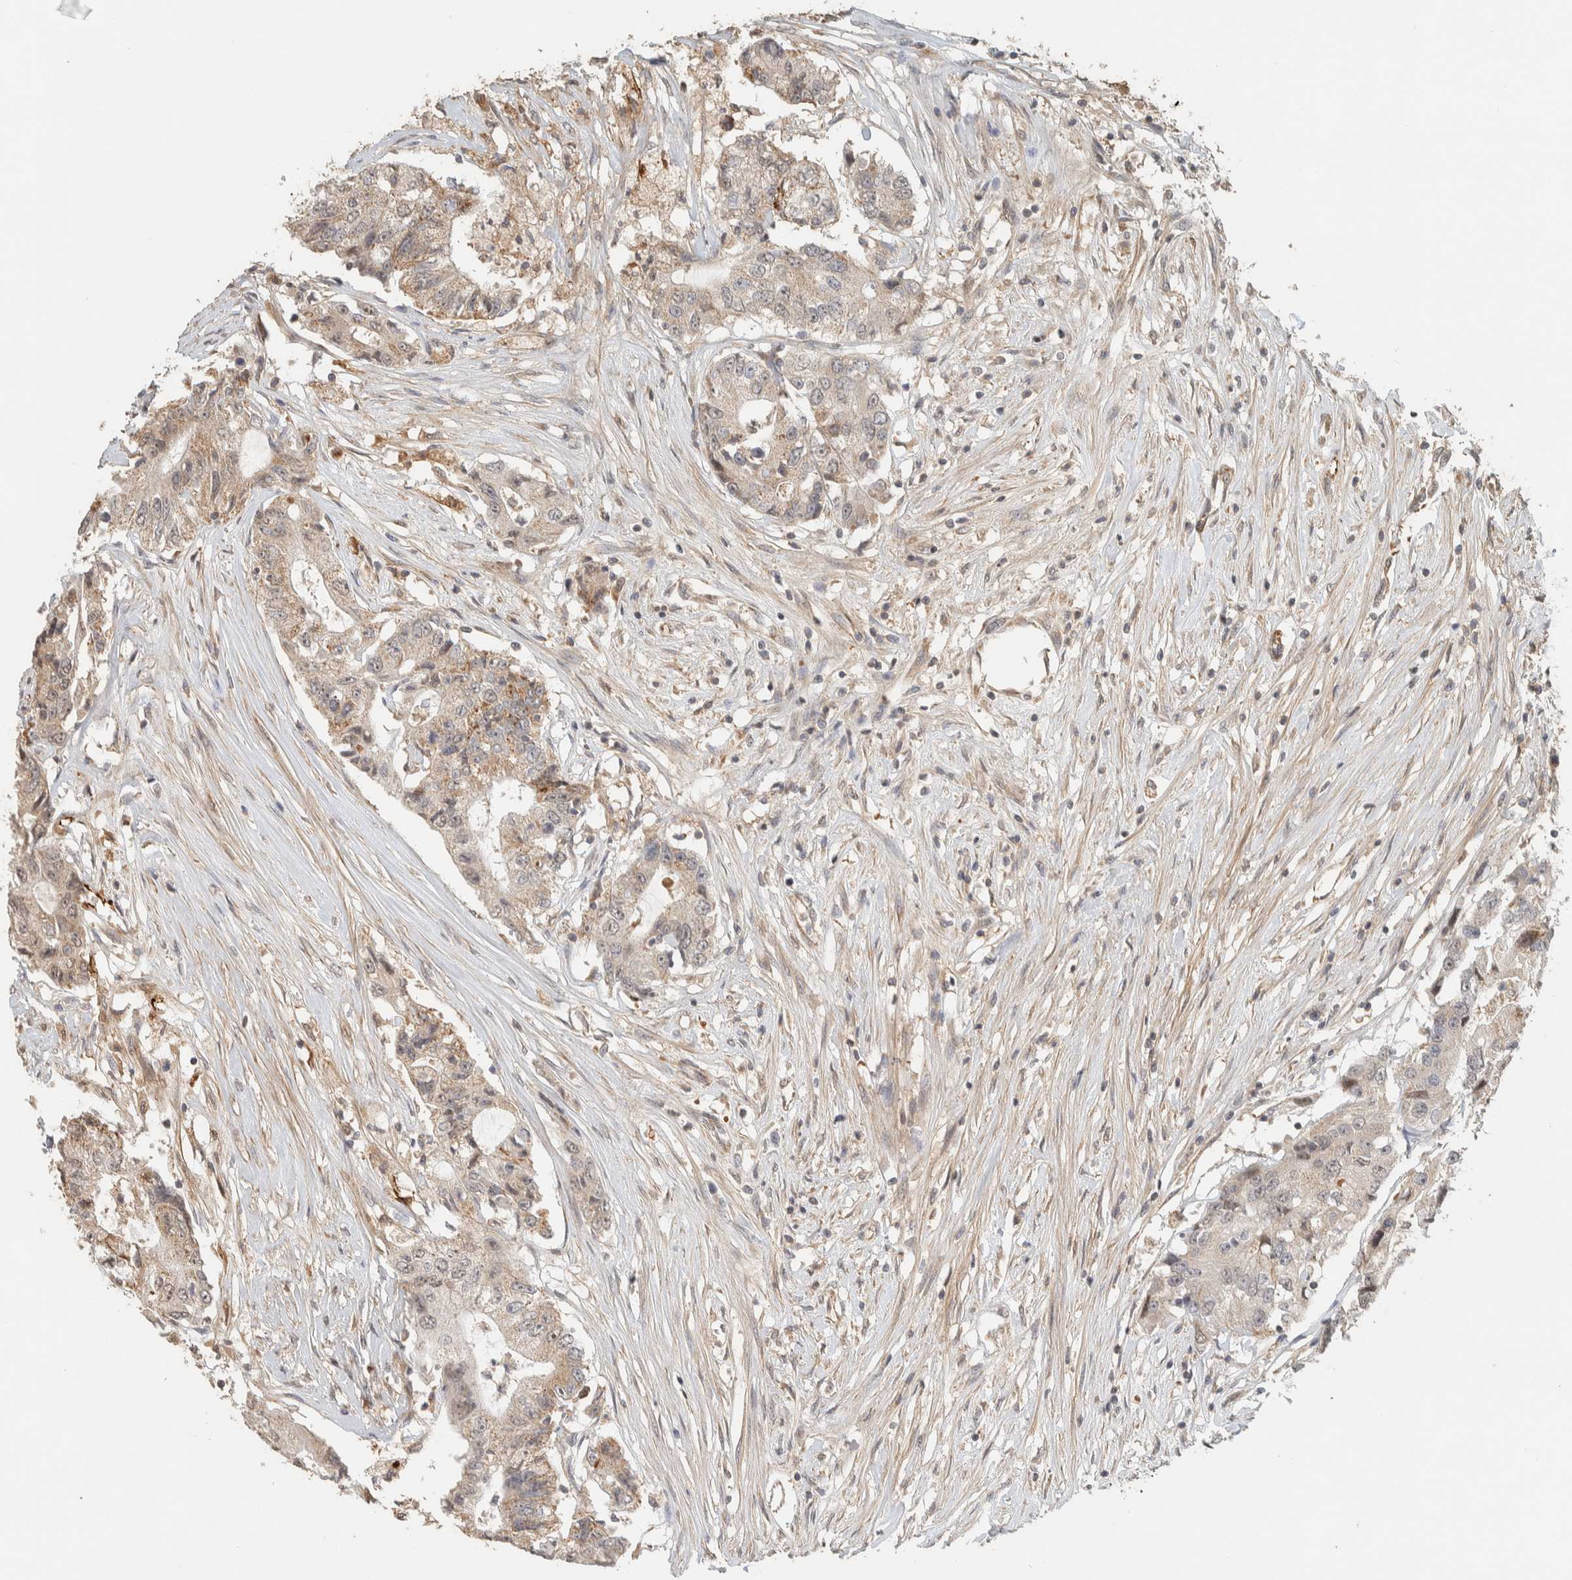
{"staining": {"intensity": "weak", "quantity": ">75%", "location": "cytoplasmic/membranous"}, "tissue": "colorectal cancer", "cell_type": "Tumor cells", "image_type": "cancer", "snomed": [{"axis": "morphology", "description": "Adenocarcinoma, NOS"}, {"axis": "topography", "description": "Colon"}], "caption": "A photomicrograph of human colorectal cancer stained for a protein exhibits weak cytoplasmic/membranous brown staining in tumor cells. The protein is stained brown, and the nuclei are stained in blue (DAB IHC with brightfield microscopy, high magnification).", "gene": "PDE7B", "patient": {"sex": "female", "age": 77}}